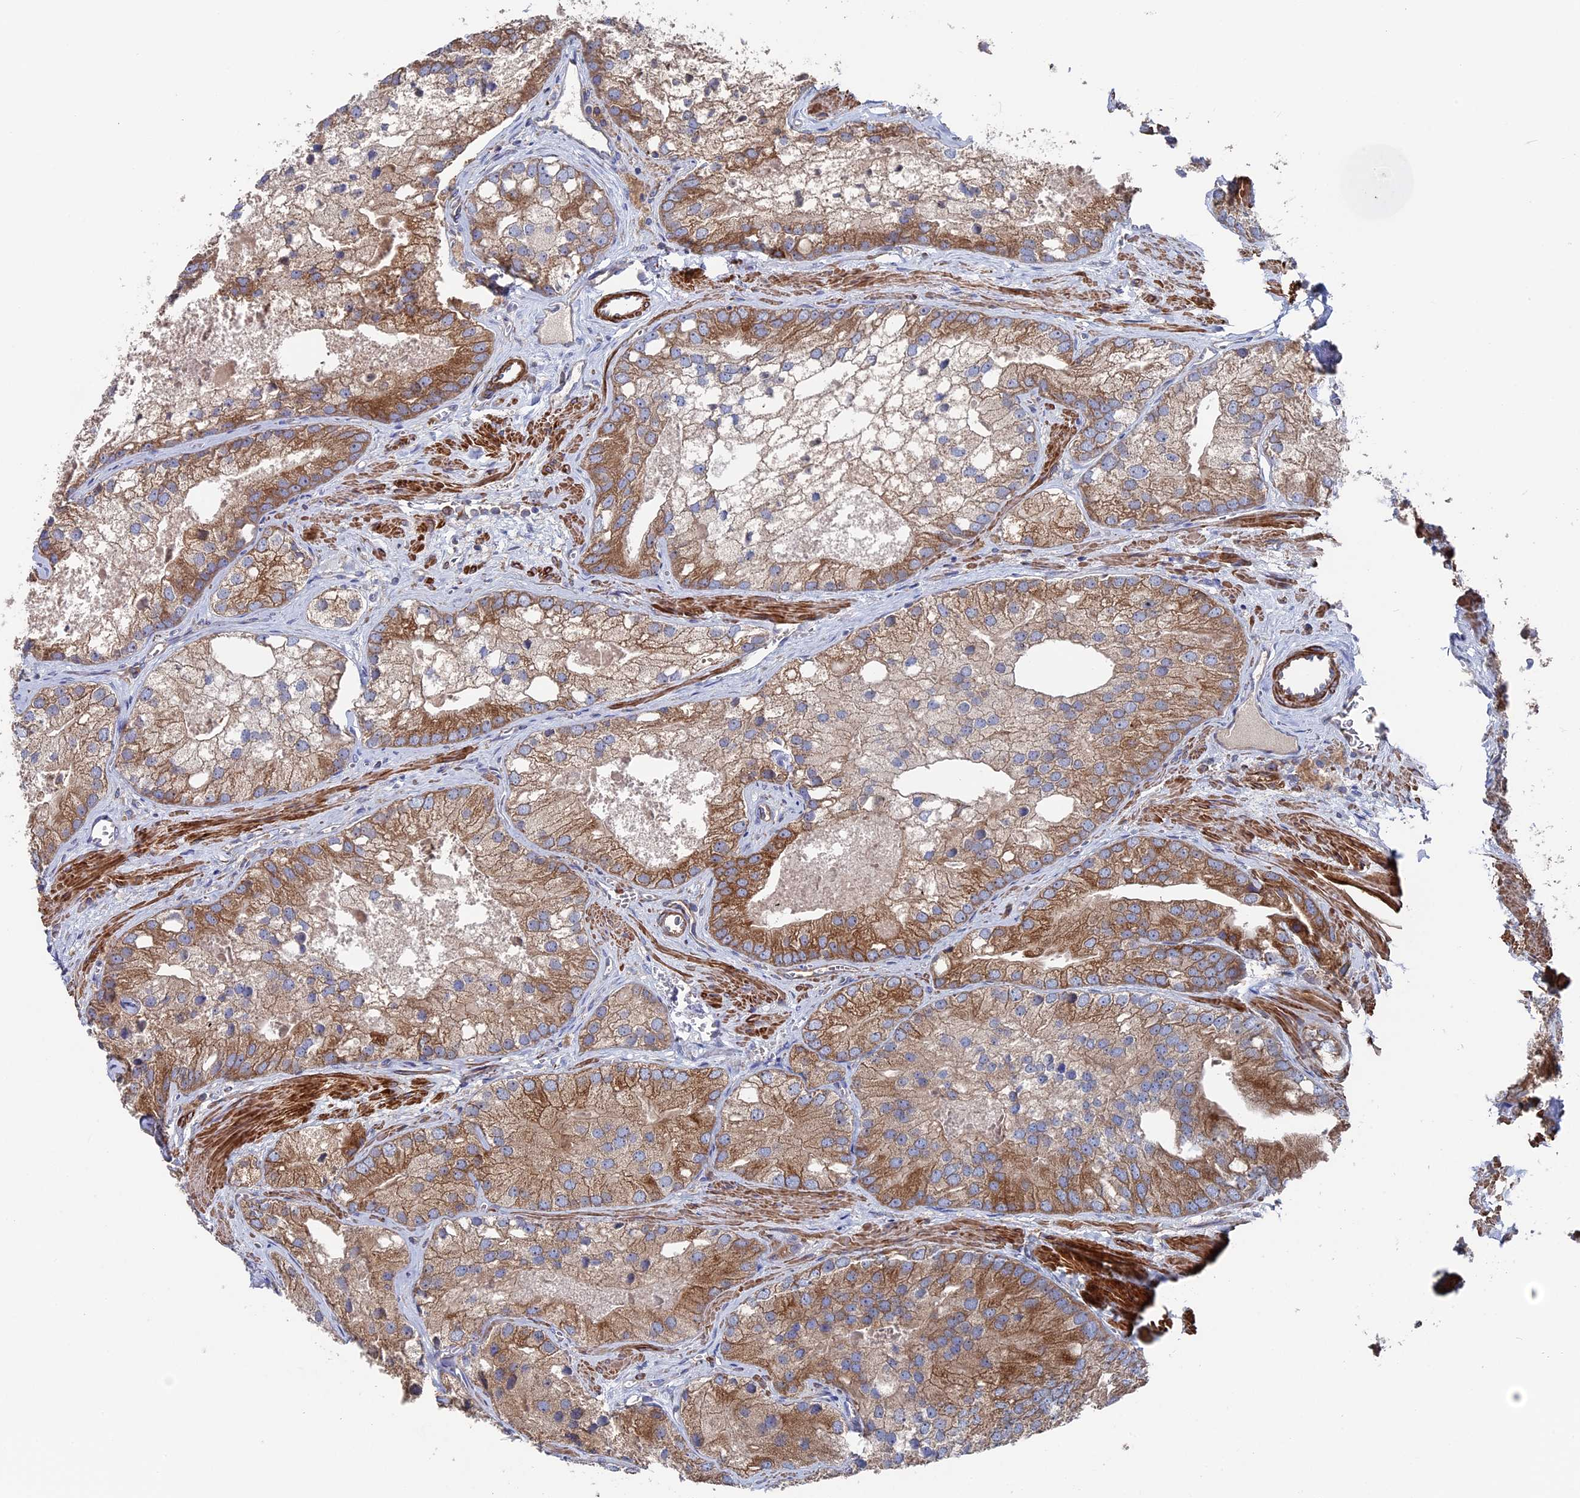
{"staining": {"intensity": "strong", "quantity": "25%-75%", "location": "cytoplasmic/membranous"}, "tissue": "prostate cancer", "cell_type": "Tumor cells", "image_type": "cancer", "snomed": [{"axis": "morphology", "description": "Adenocarcinoma, Low grade"}, {"axis": "topography", "description": "Prostate"}], "caption": "Protein expression analysis of prostate cancer displays strong cytoplasmic/membranous positivity in about 25%-75% of tumor cells. The staining was performed using DAB to visualize the protein expression in brown, while the nuclei were stained in blue with hematoxylin (Magnification: 20x).", "gene": "DNAJC3", "patient": {"sex": "male", "age": 69}}